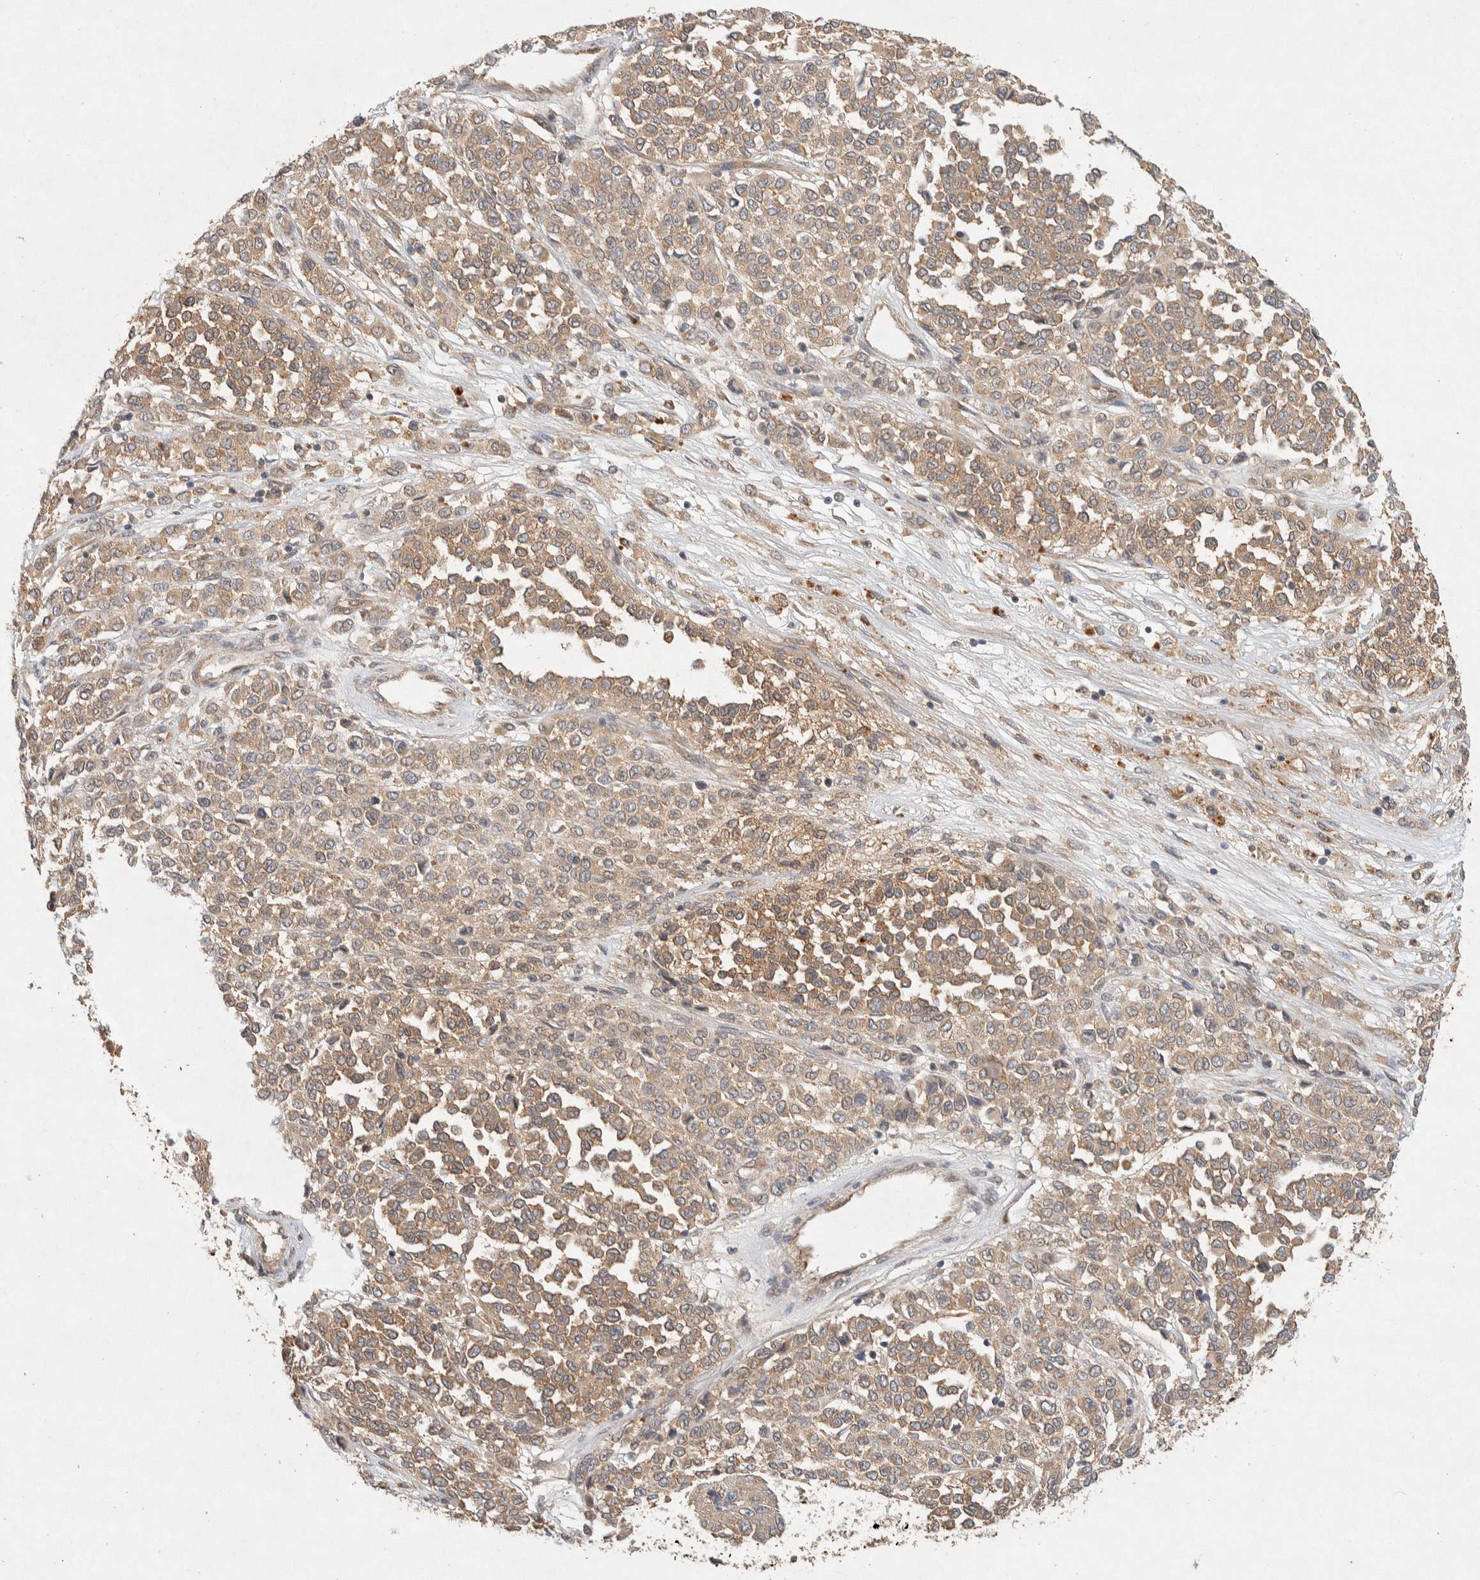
{"staining": {"intensity": "moderate", "quantity": ">75%", "location": "cytoplasmic/membranous"}, "tissue": "melanoma", "cell_type": "Tumor cells", "image_type": "cancer", "snomed": [{"axis": "morphology", "description": "Malignant melanoma, Metastatic site"}, {"axis": "topography", "description": "Pancreas"}], "caption": "This histopathology image demonstrates melanoma stained with immunohistochemistry (IHC) to label a protein in brown. The cytoplasmic/membranous of tumor cells show moderate positivity for the protein. Nuclei are counter-stained blue.", "gene": "PXK", "patient": {"sex": "female", "age": 30}}